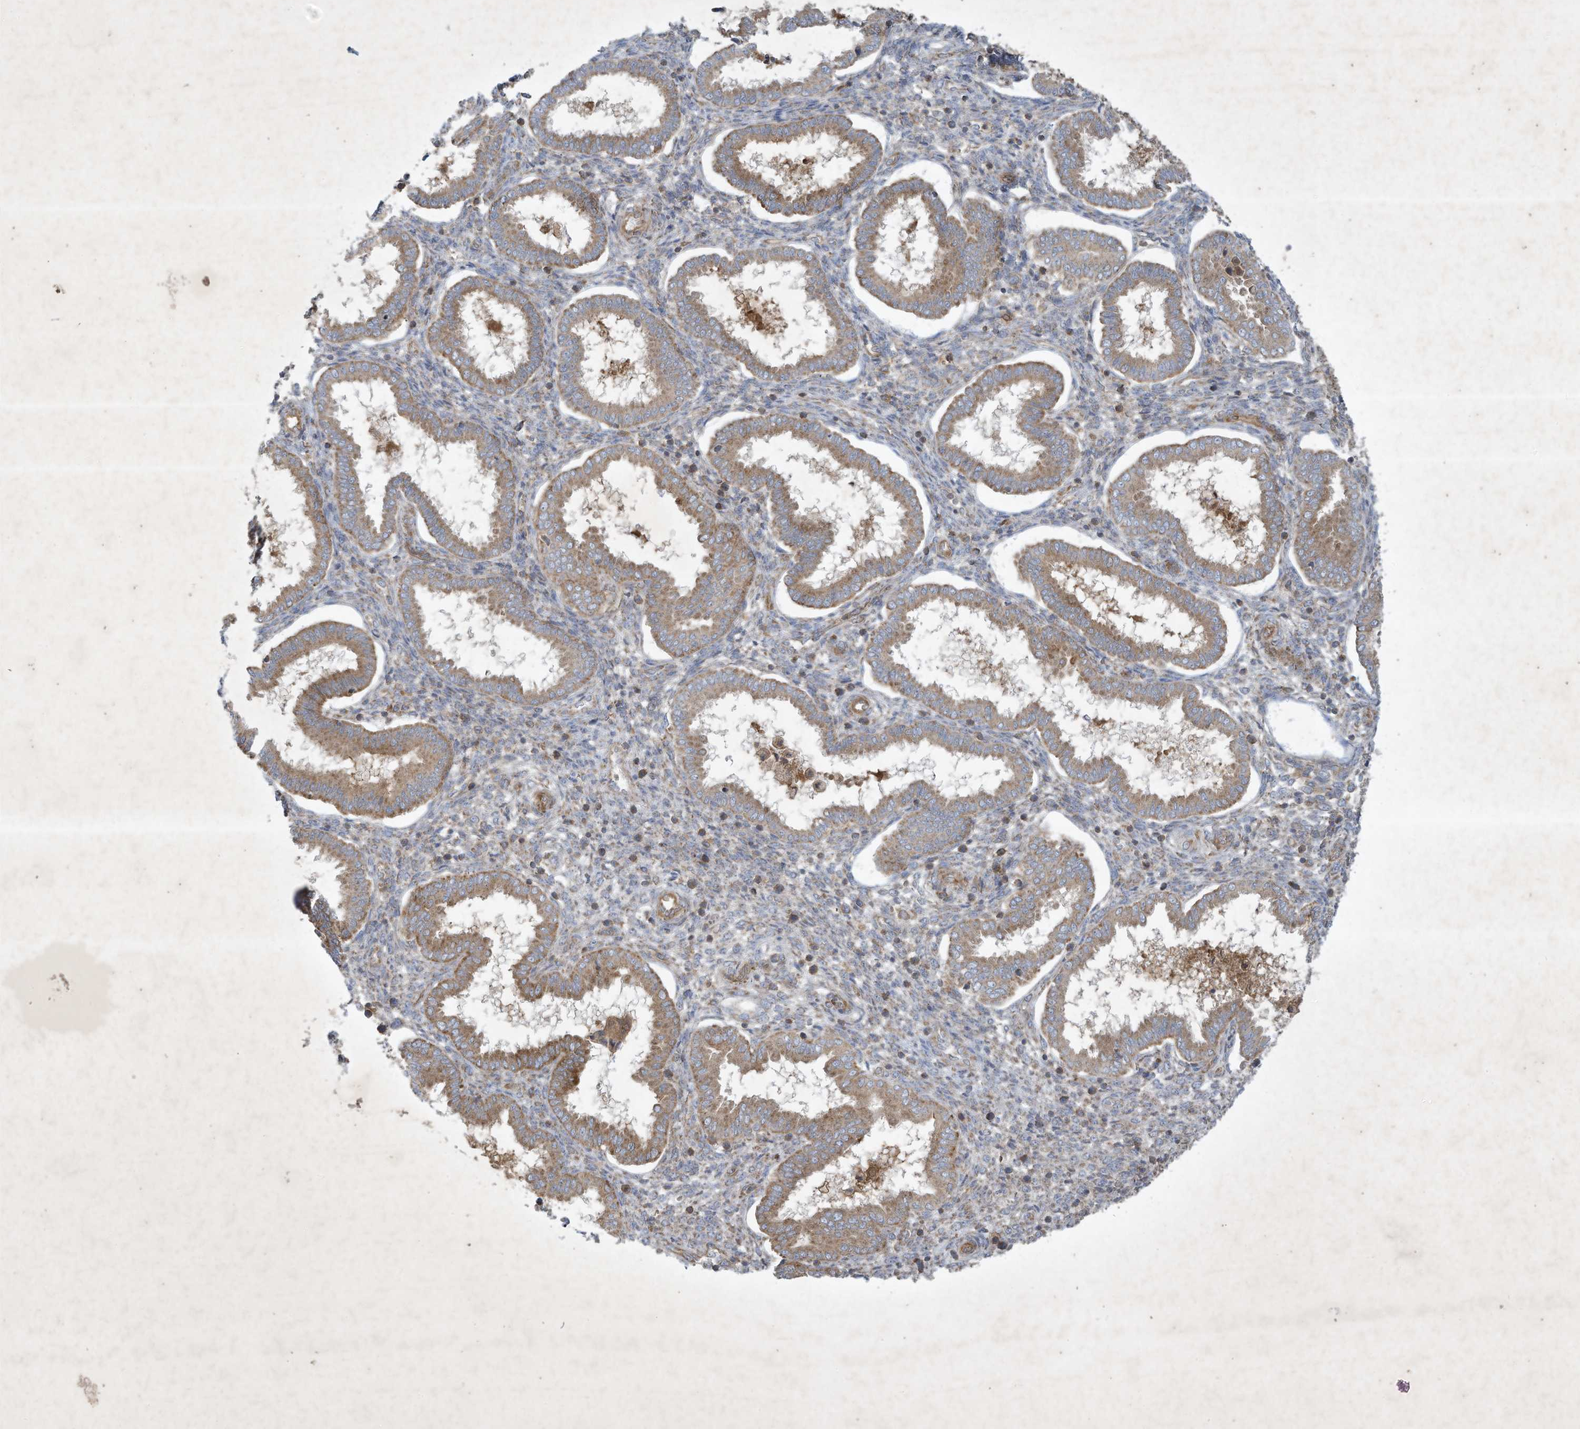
{"staining": {"intensity": "weak", "quantity": "<25%", "location": "cytoplasmic/membranous"}, "tissue": "endometrium", "cell_type": "Cells in endometrial stroma", "image_type": "normal", "snomed": [{"axis": "morphology", "description": "Normal tissue, NOS"}, {"axis": "topography", "description": "Endometrium"}], "caption": "Immunohistochemistry micrograph of unremarkable human endometrium stained for a protein (brown), which shows no expression in cells in endometrial stroma. Nuclei are stained in blue.", "gene": "SYNJ2", "patient": {"sex": "female", "age": 24}}